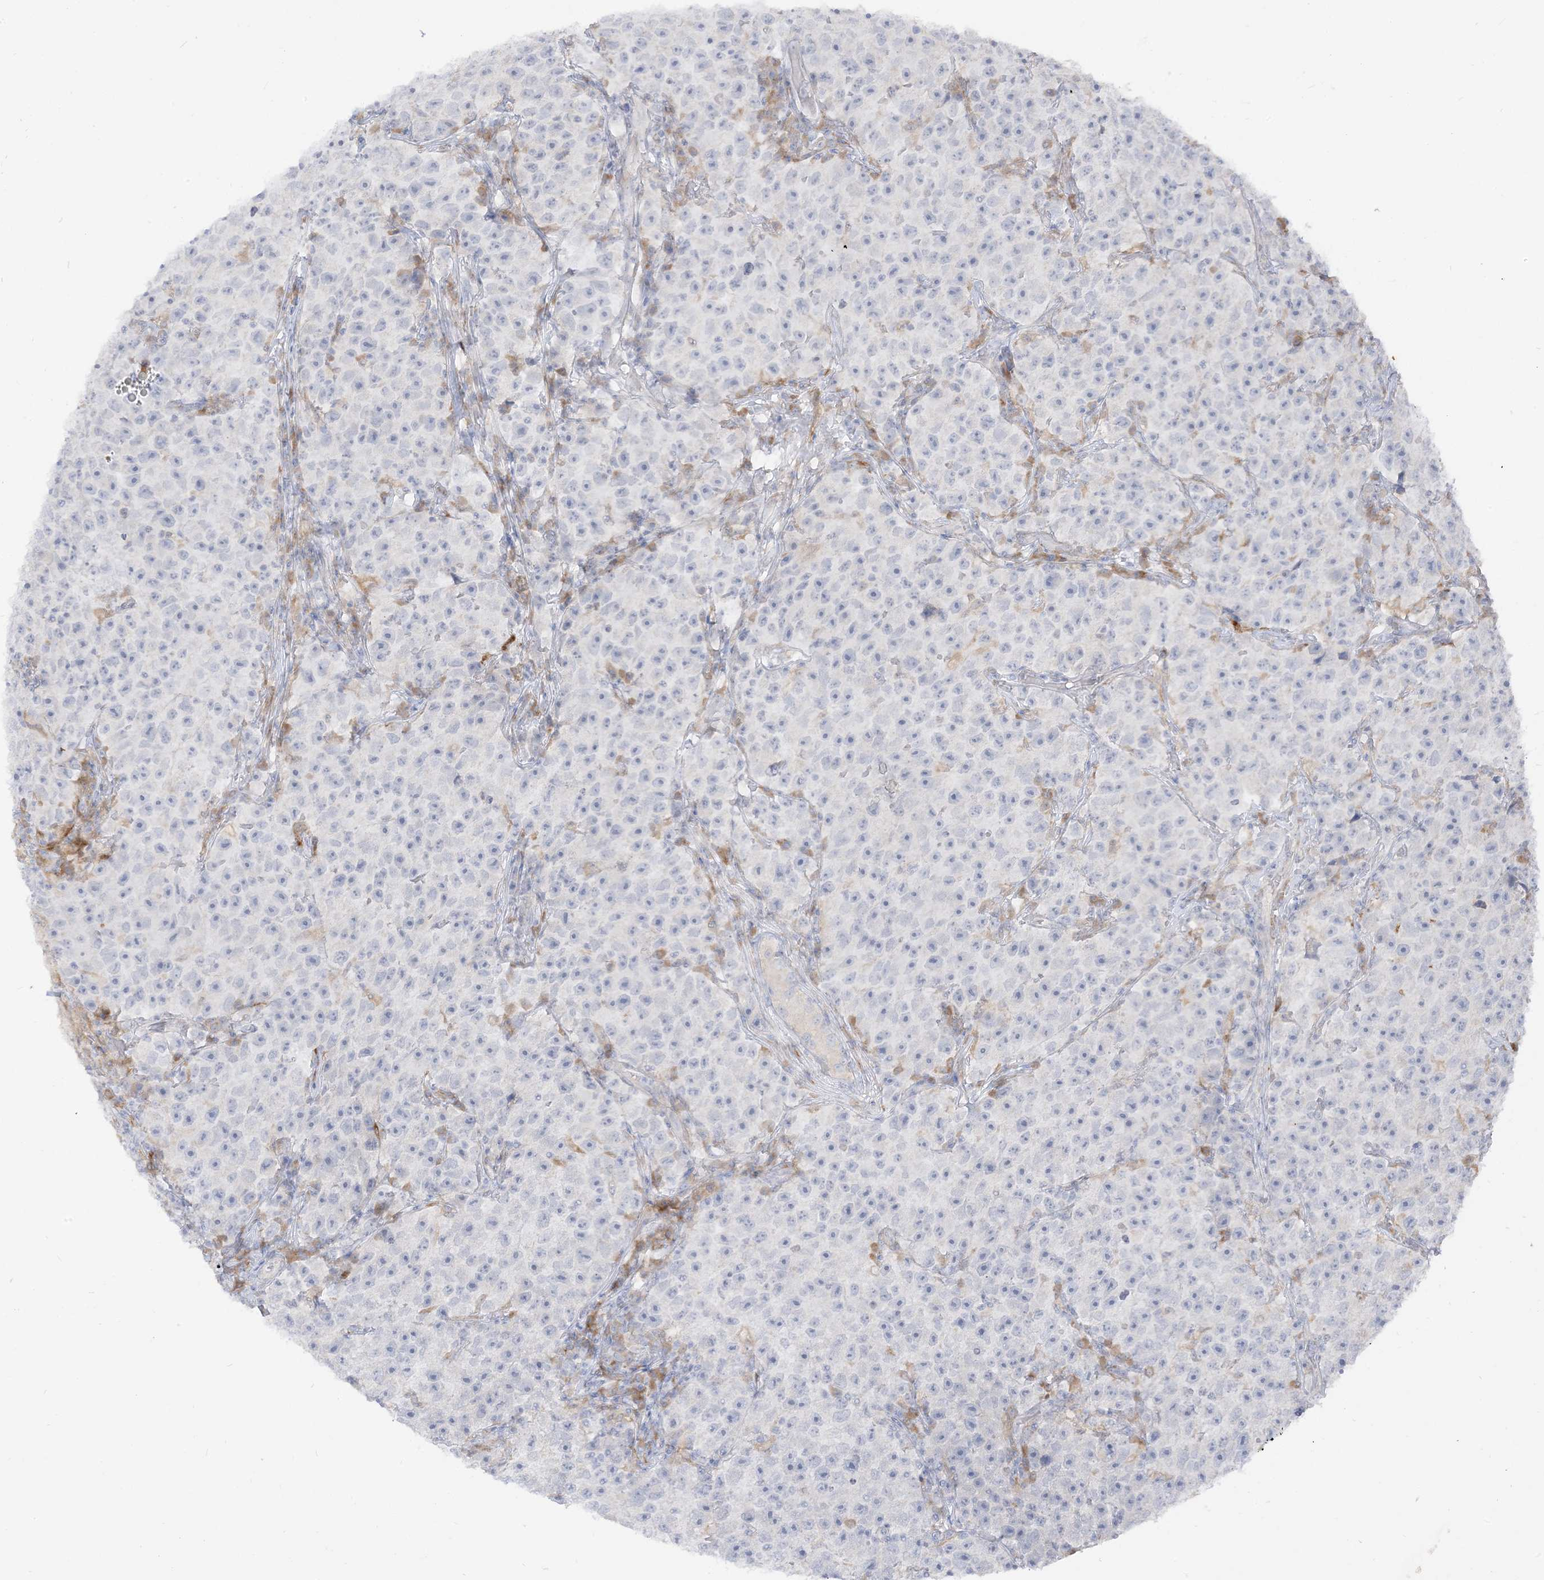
{"staining": {"intensity": "negative", "quantity": "none", "location": "none"}, "tissue": "testis cancer", "cell_type": "Tumor cells", "image_type": "cancer", "snomed": [{"axis": "morphology", "description": "Seminoma, NOS"}, {"axis": "topography", "description": "Testis"}], "caption": "There is no significant positivity in tumor cells of testis cancer (seminoma).", "gene": "LOXL3", "patient": {"sex": "male", "age": 22}}